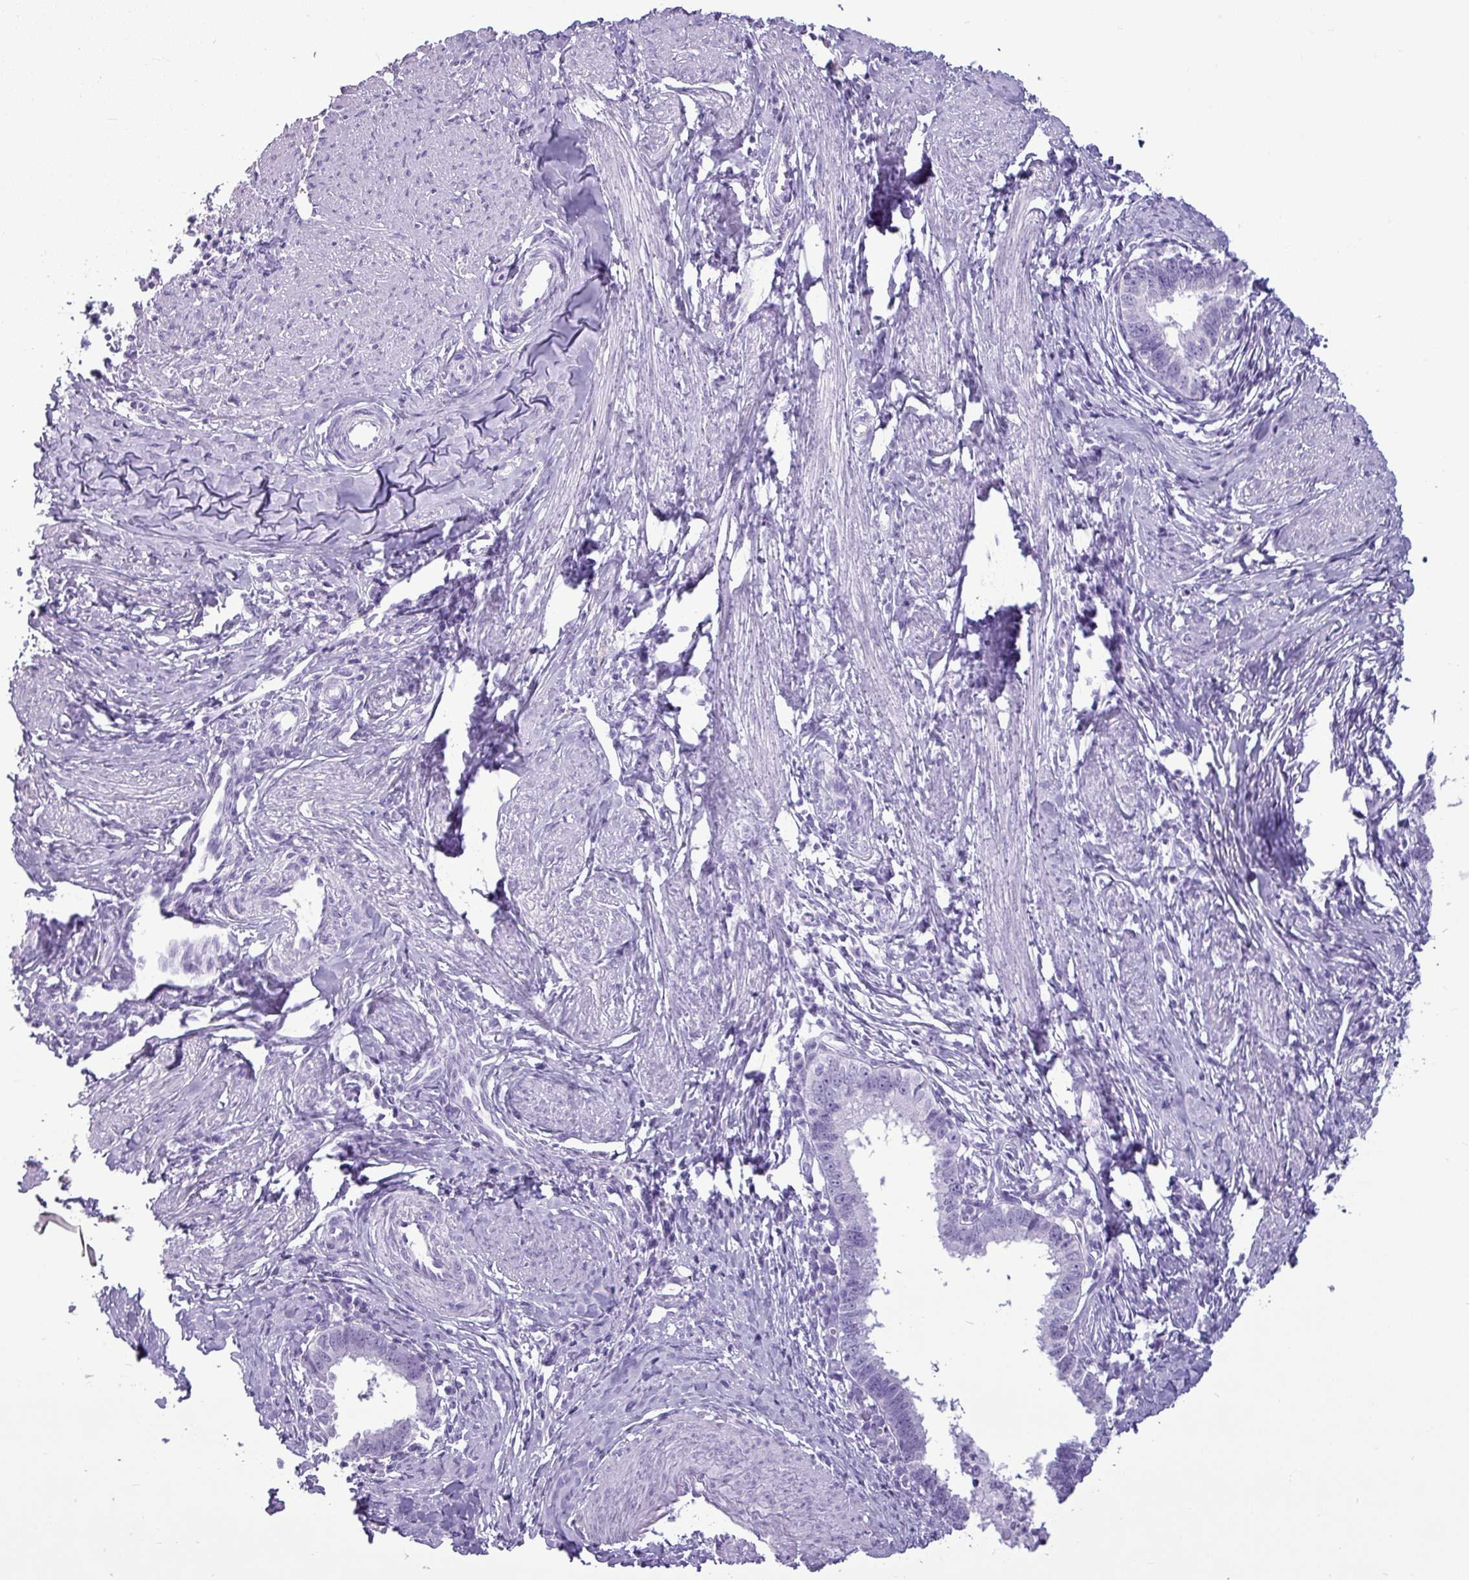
{"staining": {"intensity": "negative", "quantity": "none", "location": "none"}, "tissue": "cervical cancer", "cell_type": "Tumor cells", "image_type": "cancer", "snomed": [{"axis": "morphology", "description": "Adenocarcinoma, NOS"}, {"axis": "topography", "description": "Cervix"}], "caption": "This micrograph is of cervical cancer (adenocarcinoma) stained with IHC to label a protein in brown with the nuclei are counter-stained blue. There is no expression in tumor cells.", "gene": "AMY1B", "patient": {"sex": "female", "age": 36}}